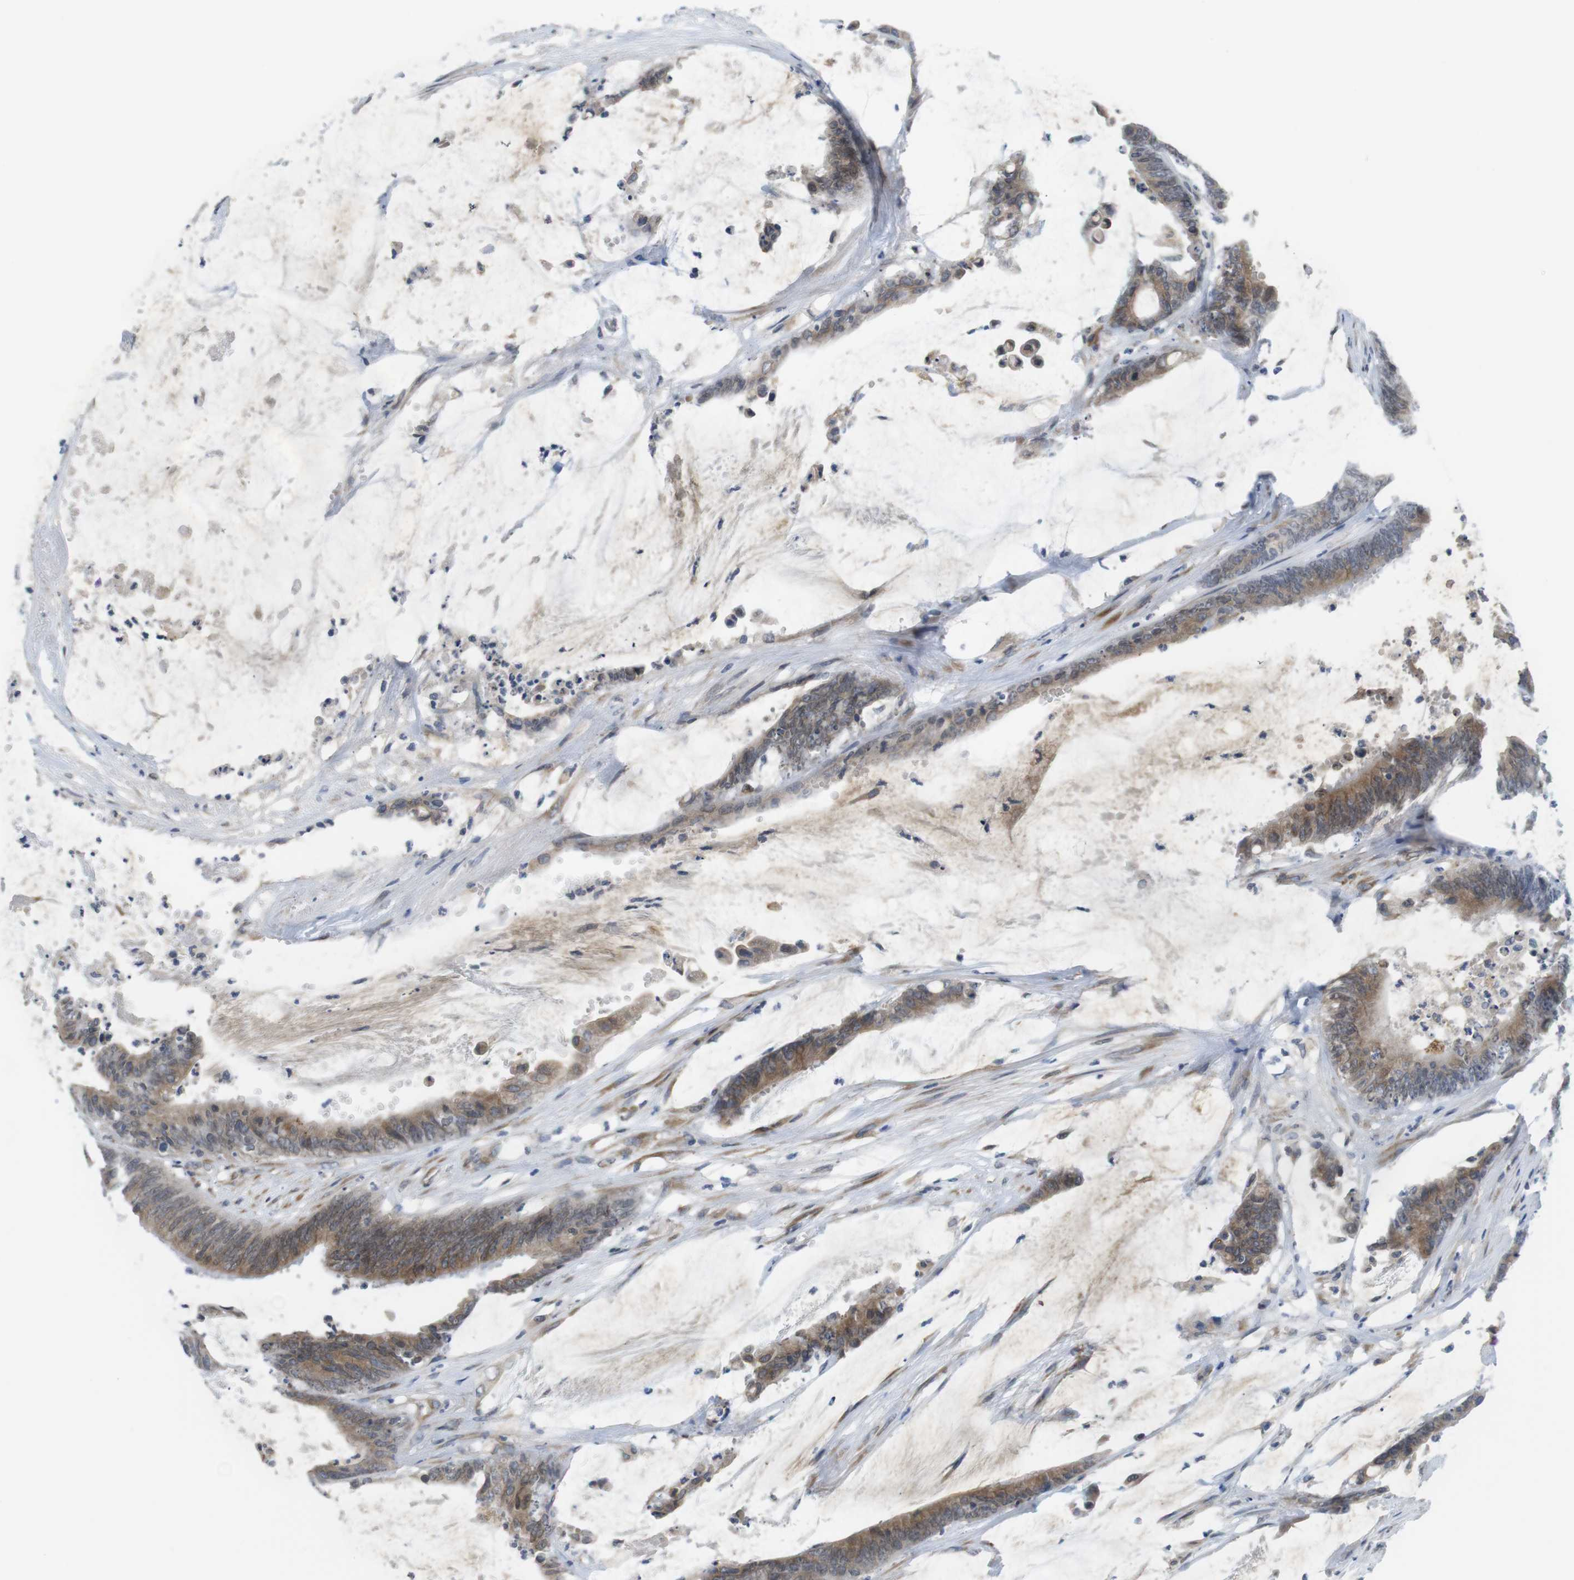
{"staining": {"intensity": "moderate", "quantity": ">75%", "location": "cytoplasmic/membranous"}, "tissue": "colorectal cancer", "cell_type": "Tumor cells", "image_type": "cancer", "snomed": [{"axis": "morphology", "description": "Adenocarcinoma, NOS"}, {"axis": "topography", "description": "Rectum"}], "caption": "Colorectal cancer stained with IHC exhibits moderate cytoplasmic/membranous staining in approximately >75% of tumor cells. (Stains: DAB in brown, nuclei in blue, Microscopy: brightfield microscopy at high magnification).", "gene": "ERGIC3", "patient": {"sex": "female", "age": 66}}